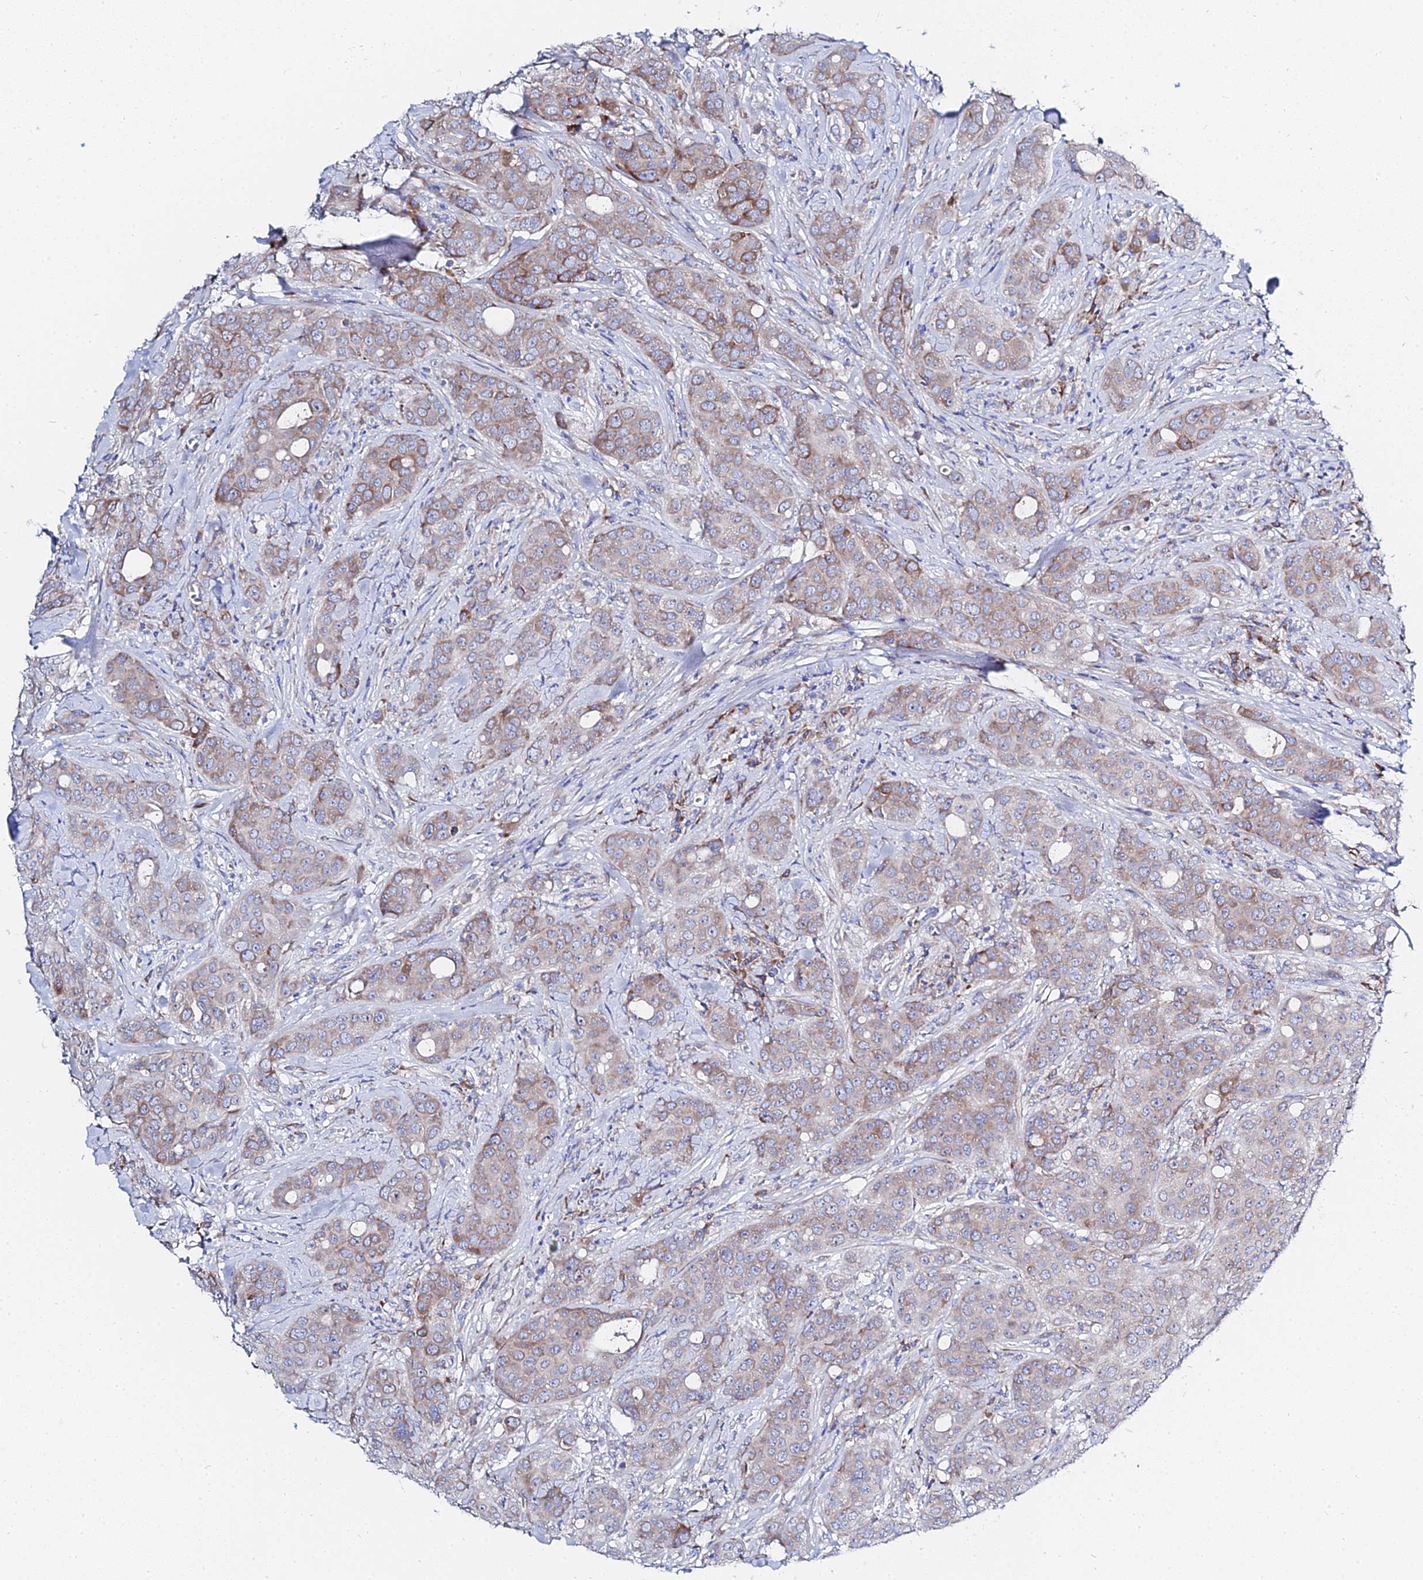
{"staining": {"intensity": "weak", "quantity": "25%-75%", "location": "cytoplasmic/membranous"}, "tissue": "breast cancer", "cell_type": "Tumor cells", "image_type": "cancer", "snomed": [{"axis": "morphology", "description": "Duct carcinoma"}, {"axis": "topography", "description": "Breast"}], "caption": "Protein expression analysis of breast intraductal carcinoma reveals weak cytoplasmic/membranous expression in about 25%-75% of tumor cells. (DAB IHC with brightfield microscopy, high magnification).", "gene": "PTTG1", "patient": {"sex": "female", "age": 43}}